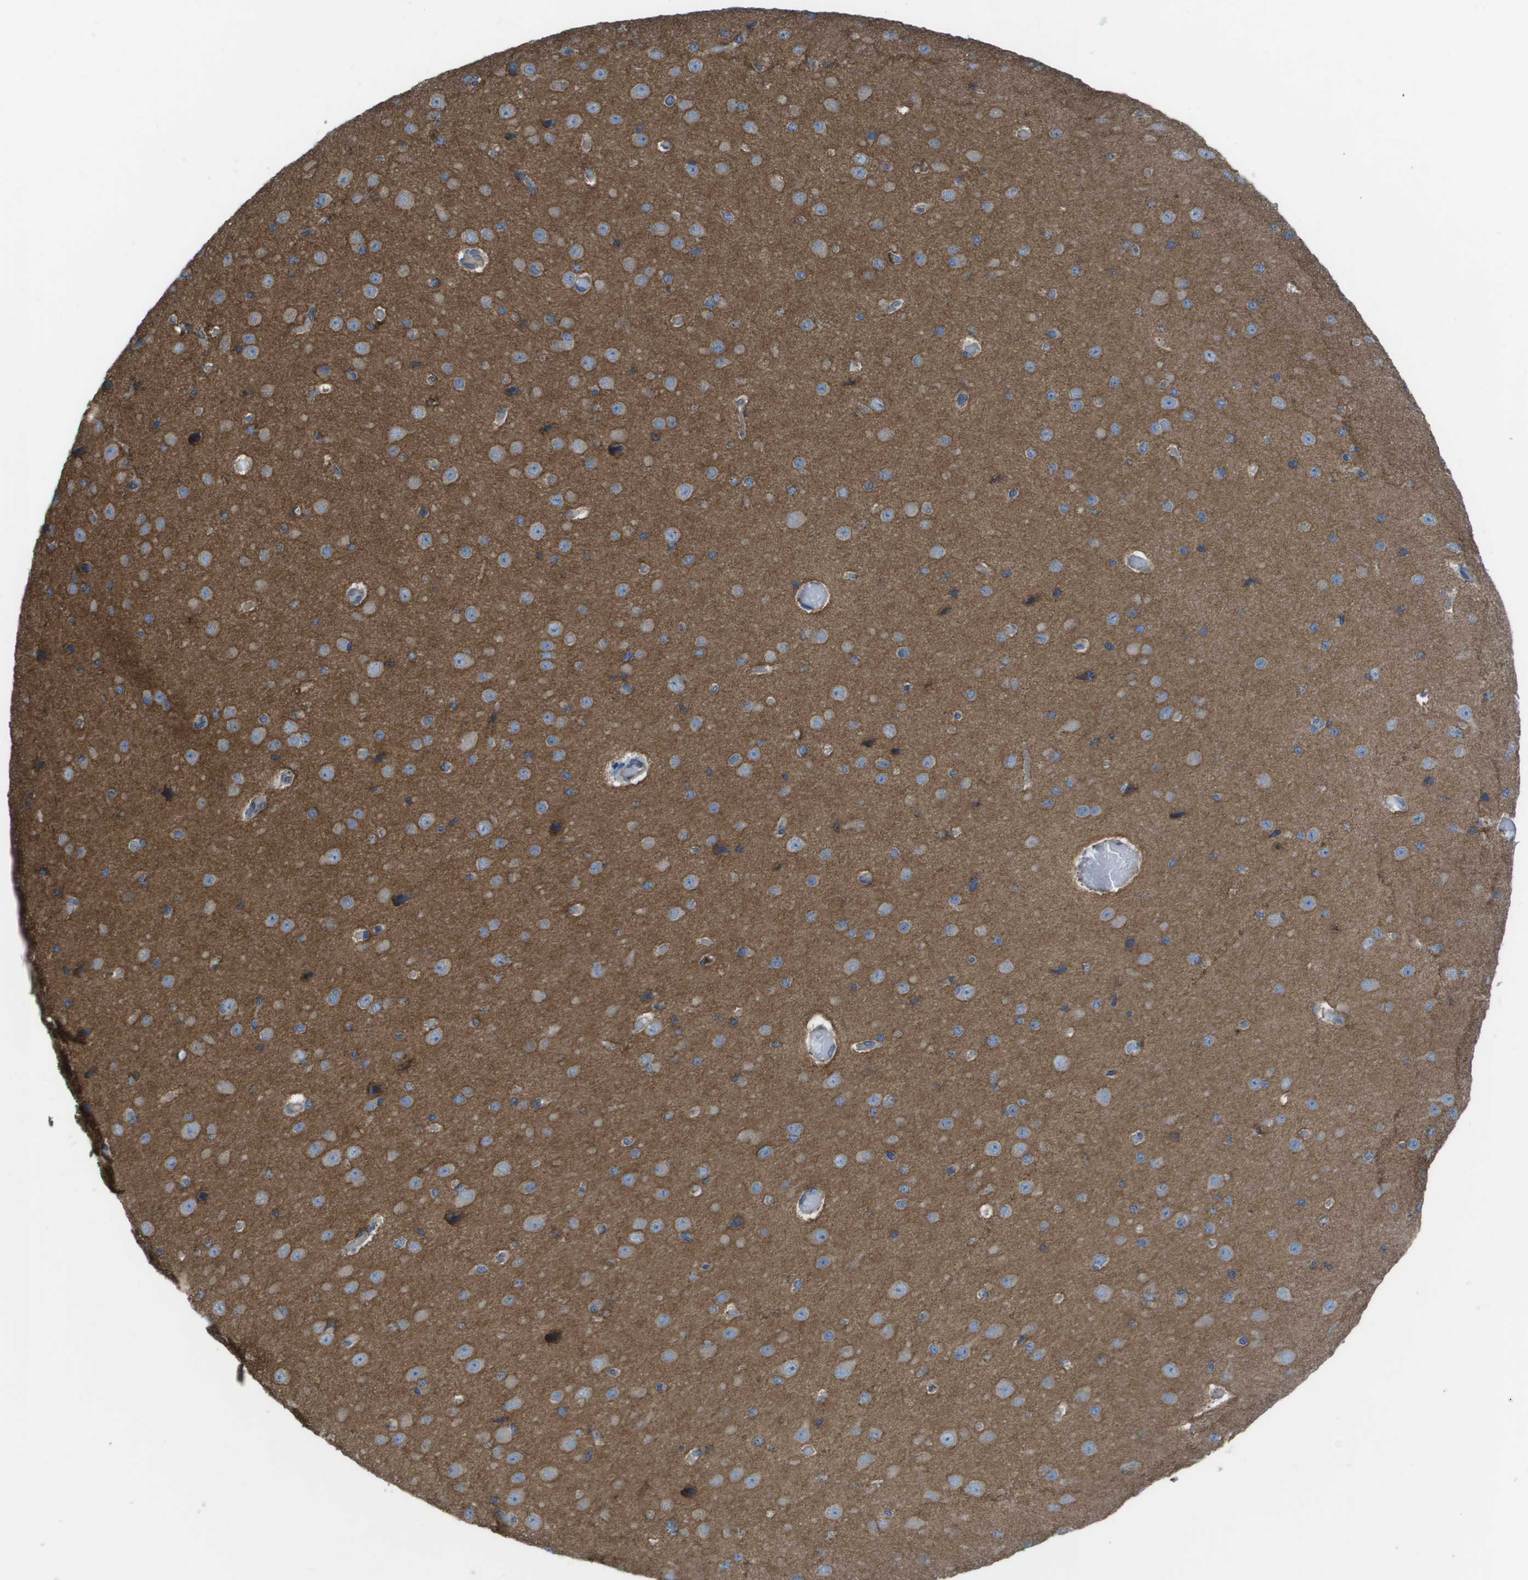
{"staining": {"intensity": "negative", "quantity": "none", "location": "none"}, "tissue": "cerebral cortex", "cell_type": "Endothelial cells", "image_type": "normal", "snomed": [{"axis": "morphology", "description": "Normal tissue, NOS"}, {"axis": "morphology", "description": "Developmental malformation"}, {"axis": "topography", "description": "Cerebral cortex"}], "caption": "Immunohistochemistry (IHC) image of normal cerebral cortex: human cerebral cortex stained with DAB demonstrates no significant protein positivity in endothelial cells.", "gene": "CLCN2", "patient": {"sex": "female", "age": 30}}